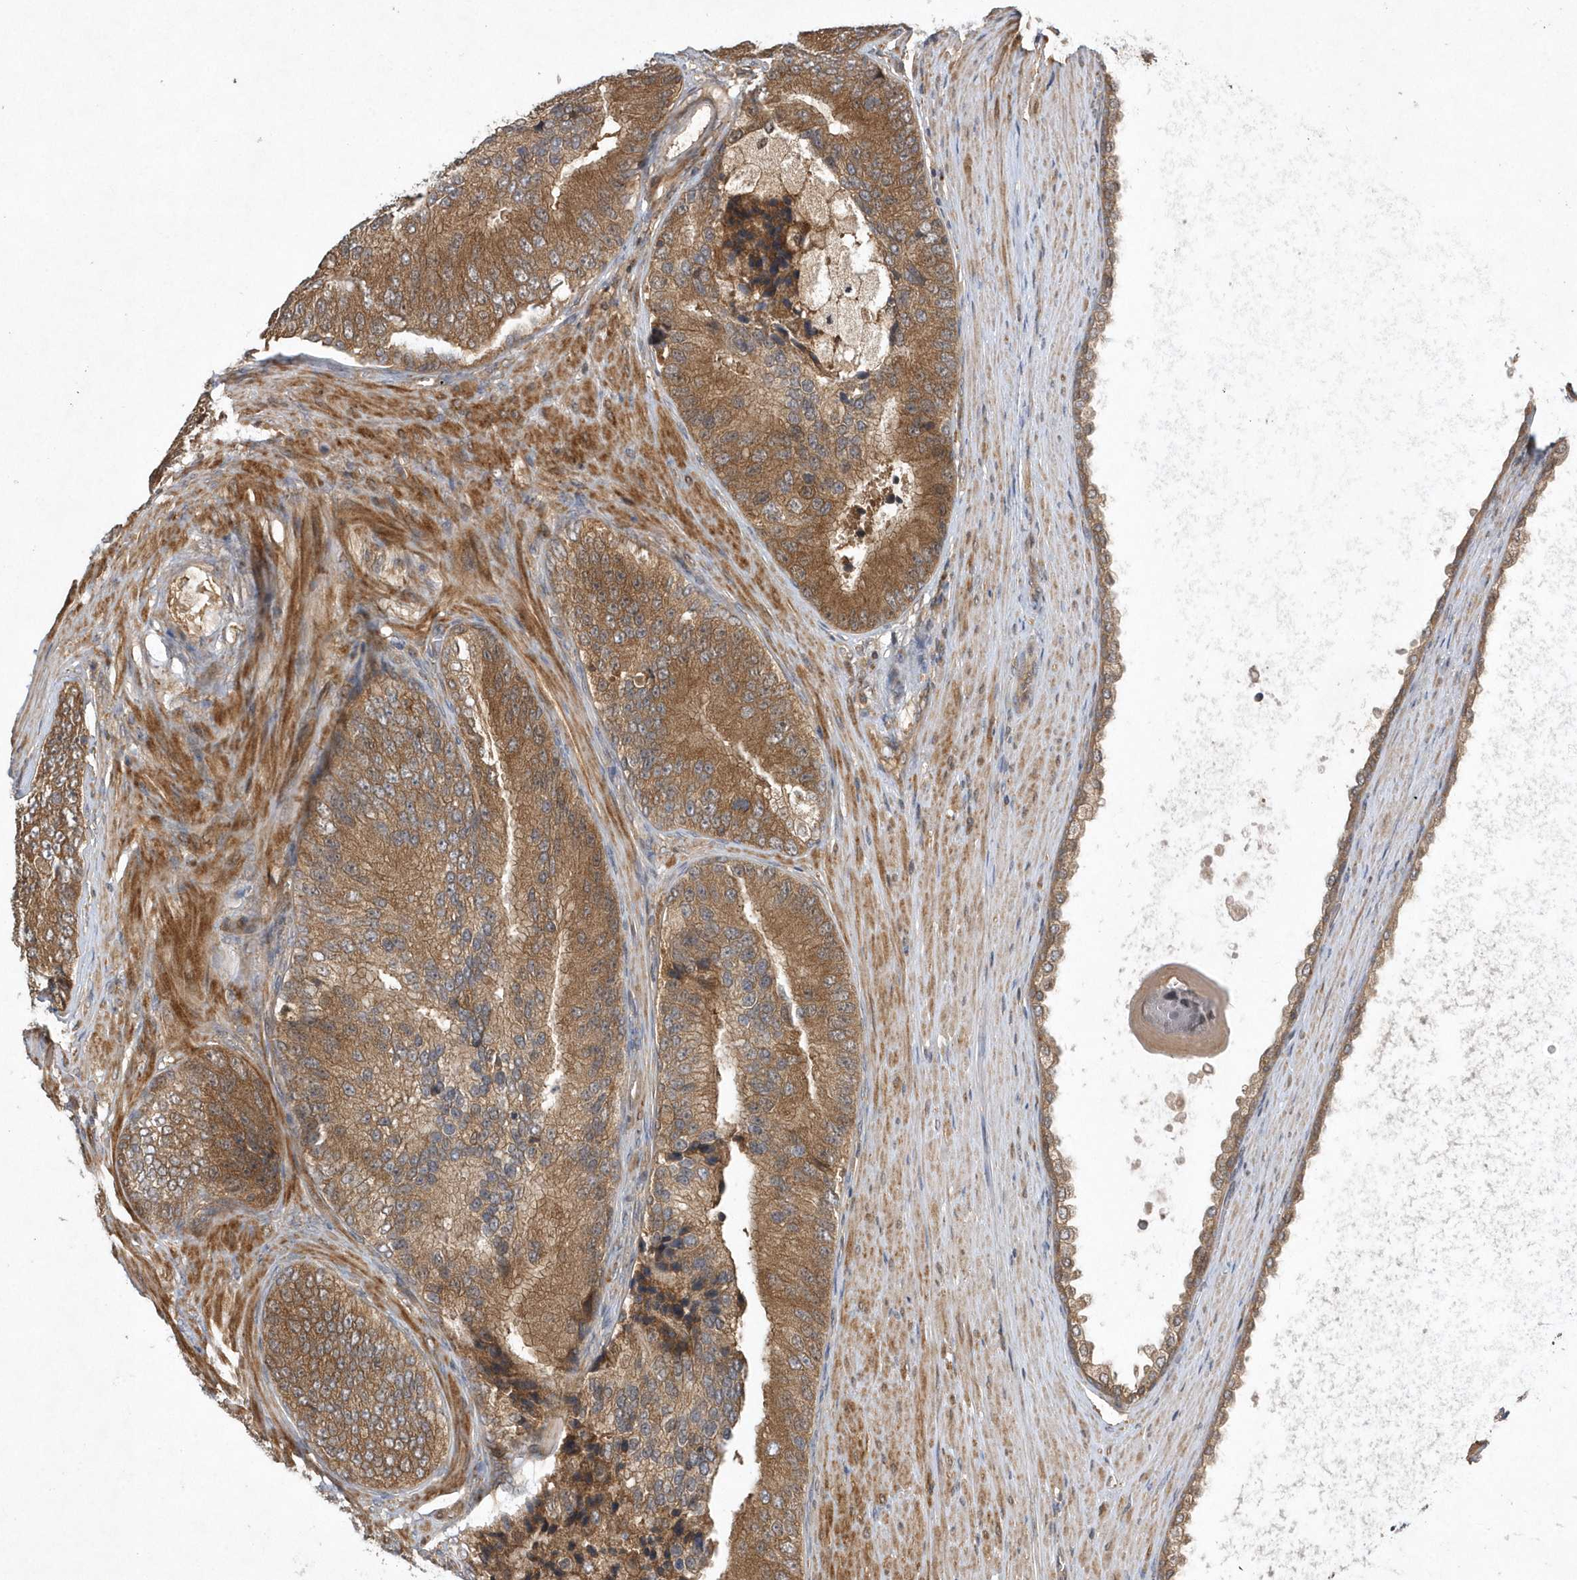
{"staining": {"intensity": "moderate", "quantity": ">75%", "location": "cytoplasmic/membranous"}, "tissue": "prostate cancer", "cell_type": "Tumor cells", "image_type": "cancer", "snomed": [{"axis": "morphology", "description": "Adenocarcinoma, High grade"}, {"axis": "topography", "description": "Prostate"}], "caption": "A brown stain shows moderate cytoplasmic/membranous positivity of a protein in prostate cancer tumor cells. (IHC, brightfield microscopy, high magnification).", "gene": "GFM2", "patient": {"sex": "male", "age": 70}}